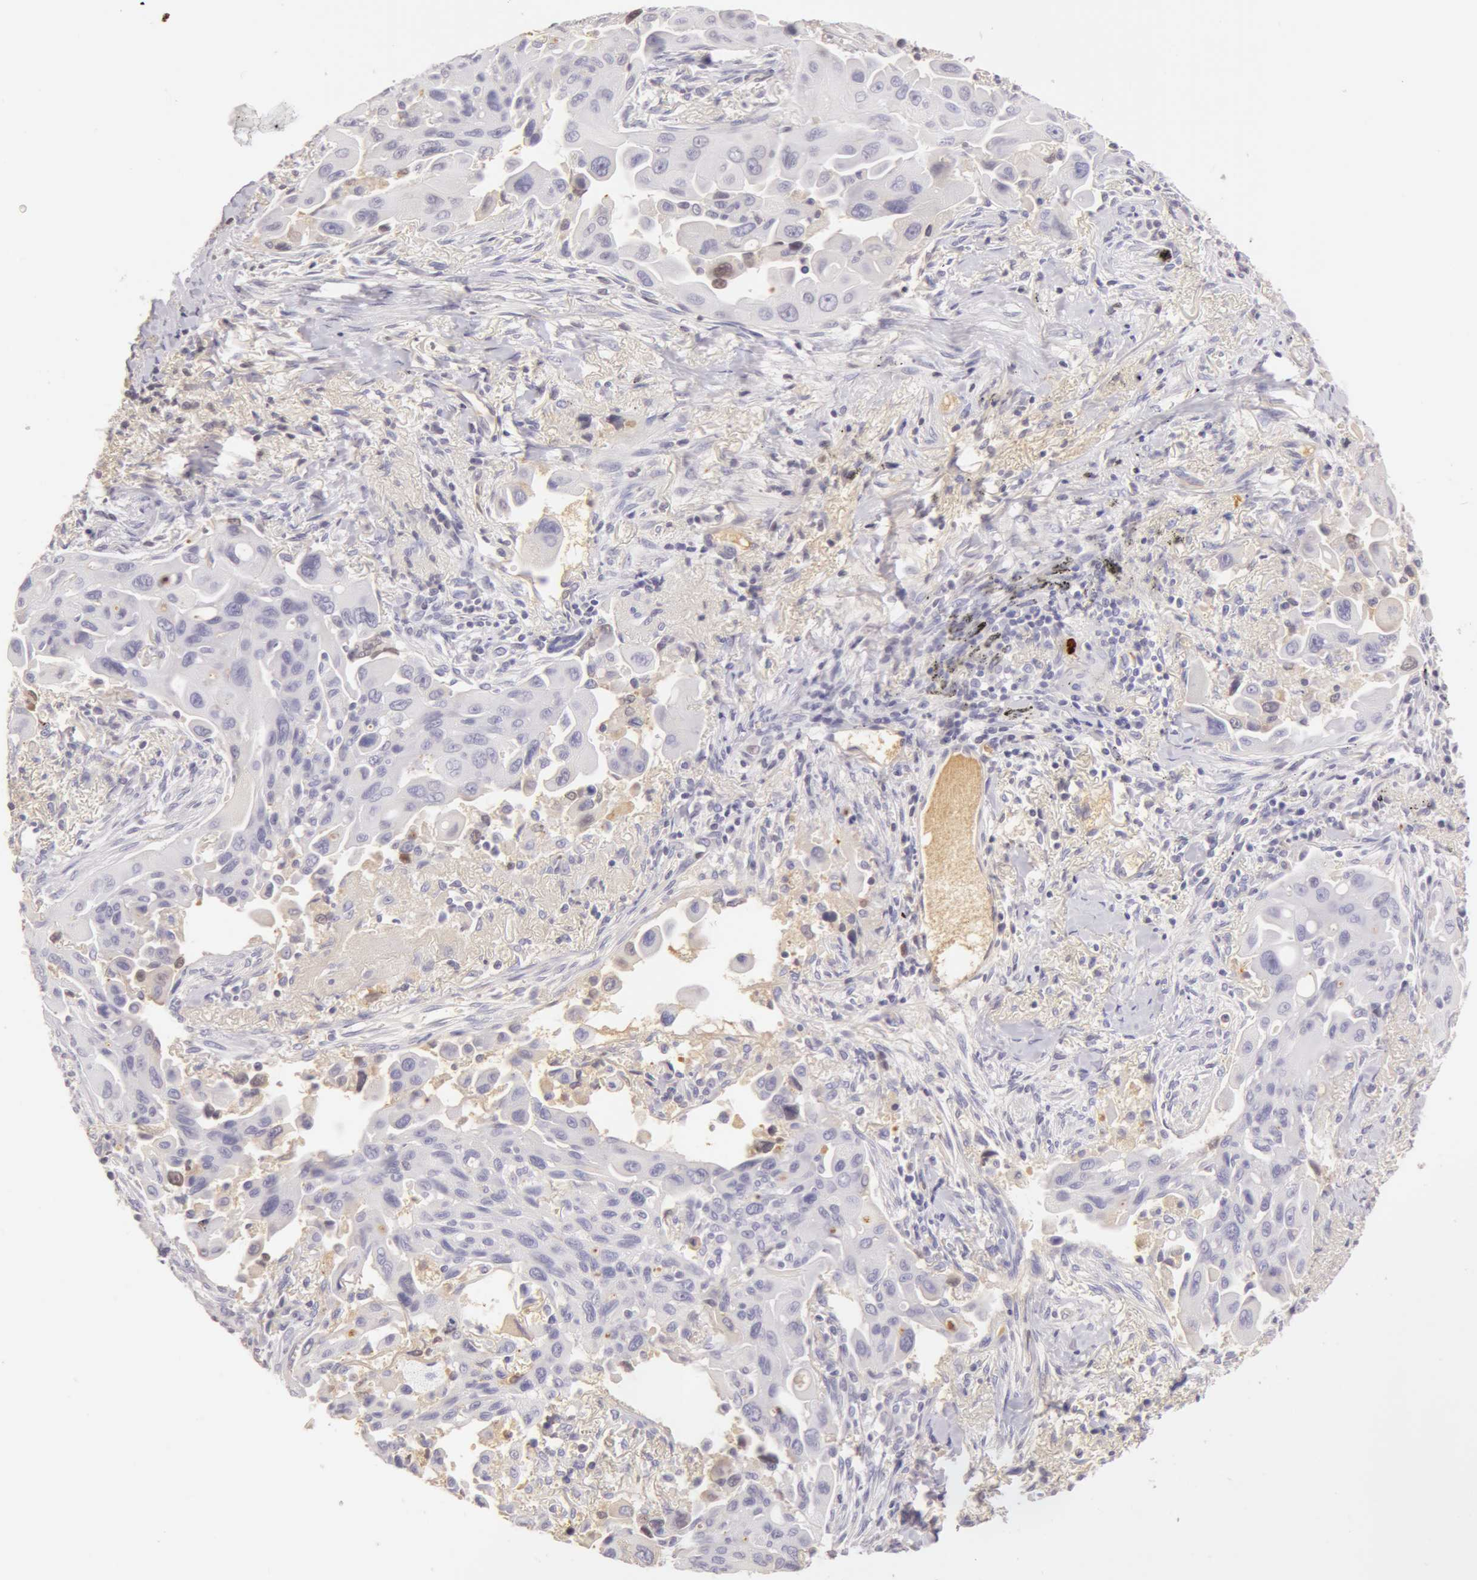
{"staining": {"intensity": "weak", "quantity": "<25%", "location": "nuclear"}, "tissue": "lung cancer", "cell_type": "Tumor cells", "image_type": "cancer", "snomed": [{"axis": "morphology", "description": "Adenocarcinoma, NOS"}, {"axis": "topography", "description": "Lung"}], "caption": "Adenocarcinoma (lung) stained for a protein using IHC shows no expression tumor cells.", "gene": "AHSG", "patient": {"sex": "male", "age": 68}}